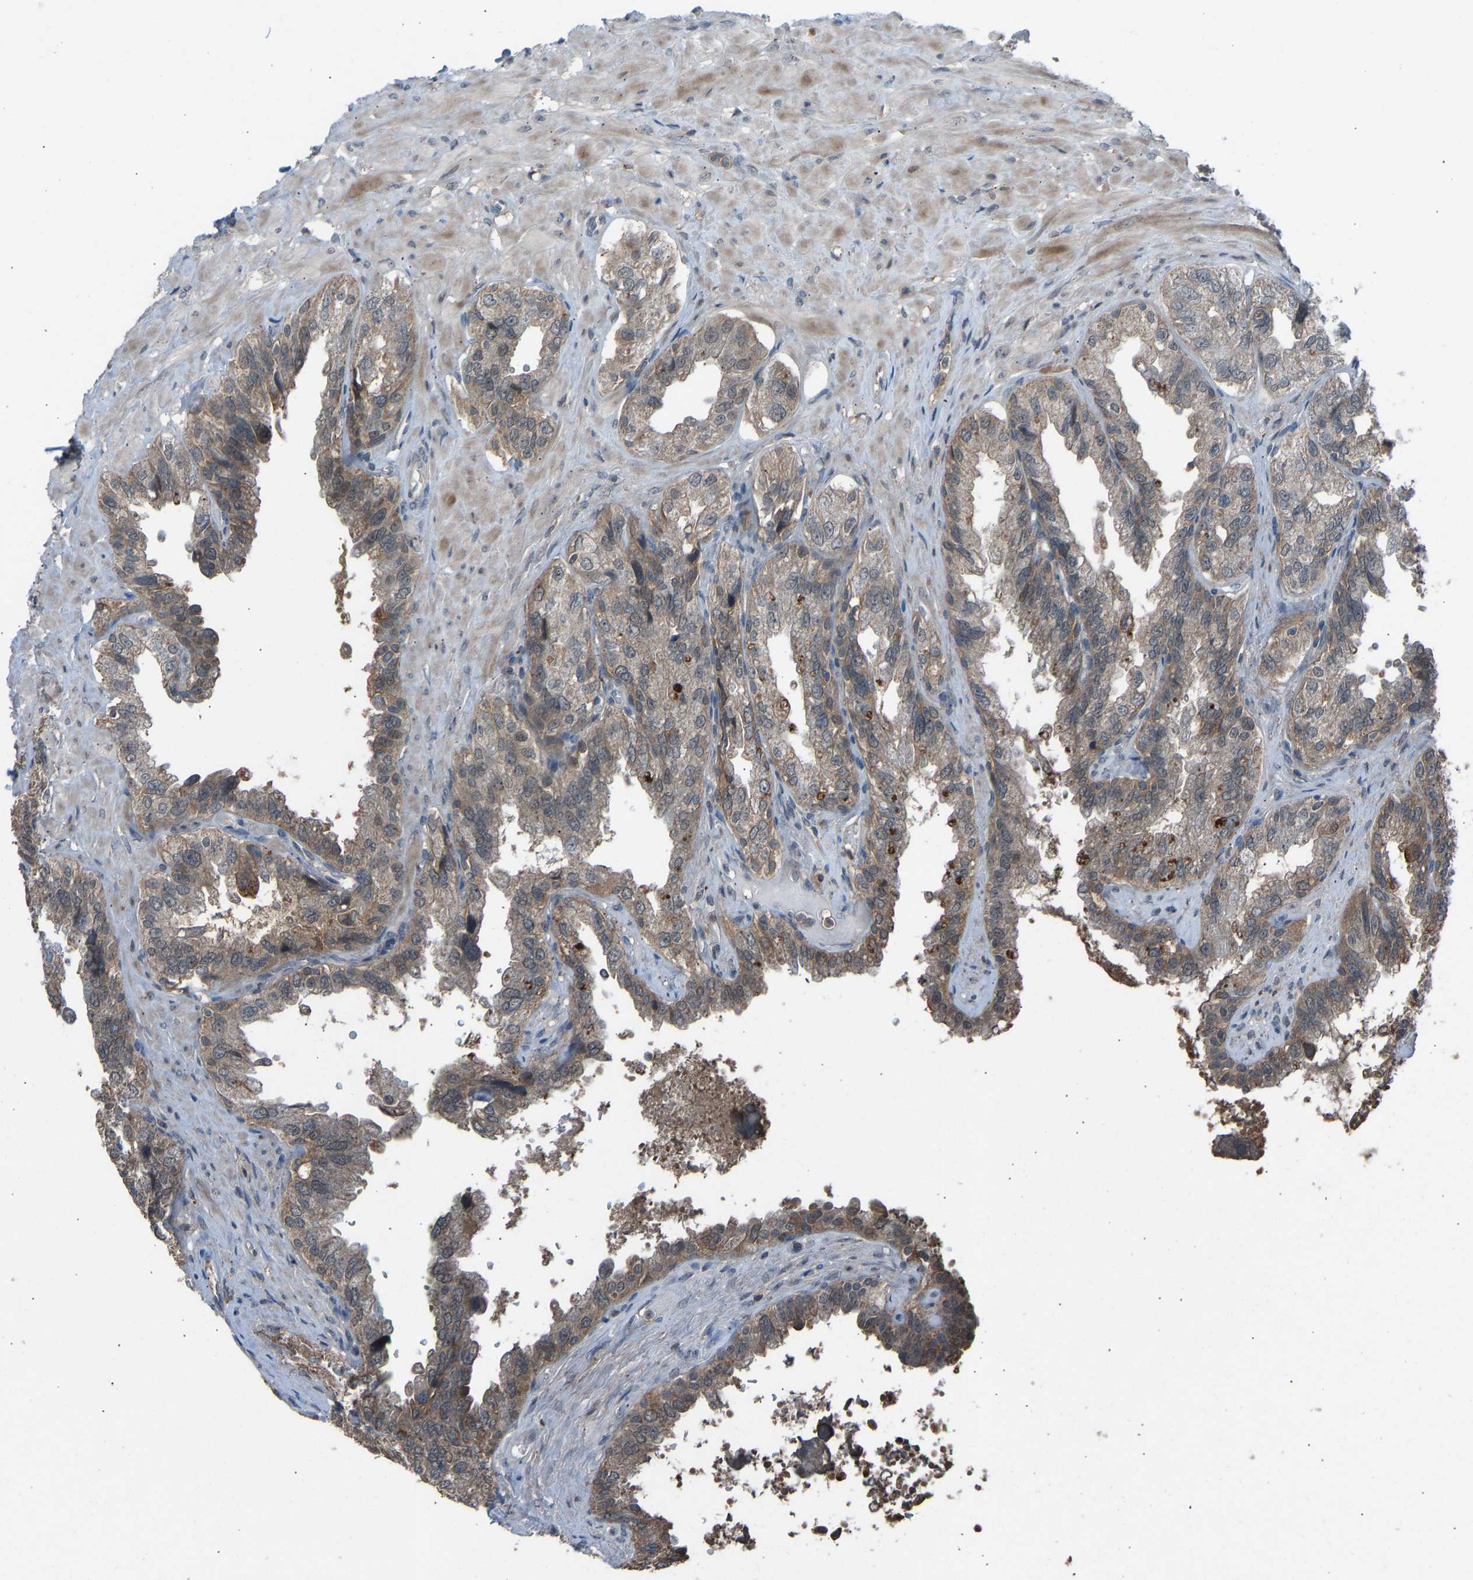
{"staining": {"intensity": "moderate", "quantity": ">75%", "location": "cytoplasmic/membranous"}, "tissue": "seminal vesicle", "cell_type": "Glandular cells", "image_type": "normal", "snomed": [{"axis": "morphology", "description": "Normal tissue, NOS"}, {"axis": "topography", "description": "Seminal veicle"}], "caption": "Protein staining by IHC demonstrates moderate cytoplasmic/membranous expression in about >75% of glandular cells in normal seminal vesicle.", "gene": "SLC43A1", "patient": {"sex": "male", "age": 68}}